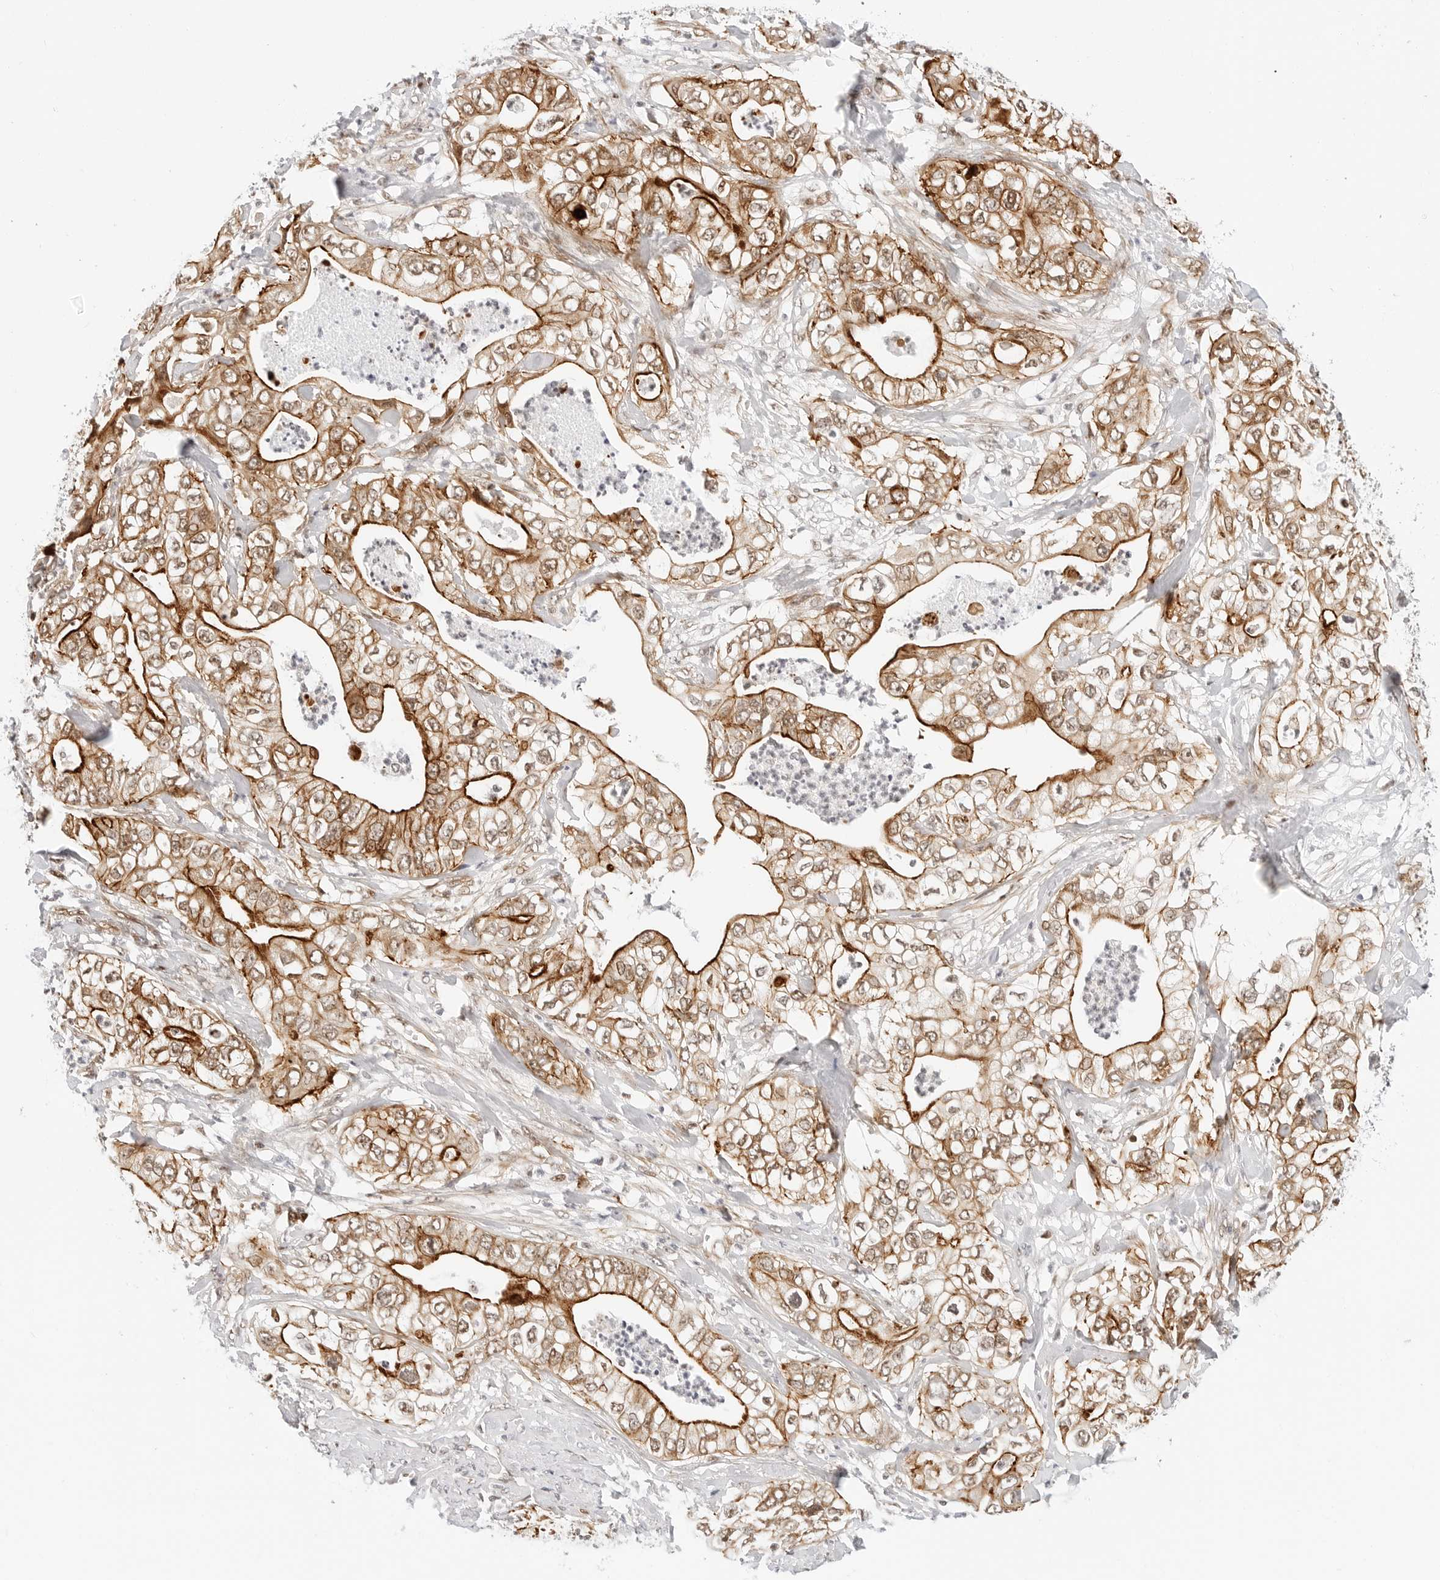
{"staining": {"intensity": "moderate", "quantity": ">75%", "location": "cytoplasmic/membranous"}, "tissue": "pancreatic cancer", "cell_type": "Tumor cells", "image_type": "cancer", "snomed": [{"axis": "morphology", "description": "Adenocarcinoma, NOS"}, {"axis": "topography", "description": "Pancreas"}], "caption": "Immunohistochemical staining of human pancreatic cancer reveals medium levels of moderate cytoplasmic/membranous protein staining in about >75% of tumor cells.", "gene": "ZNF613", "patient": {"sex": "female", "age": 78}}